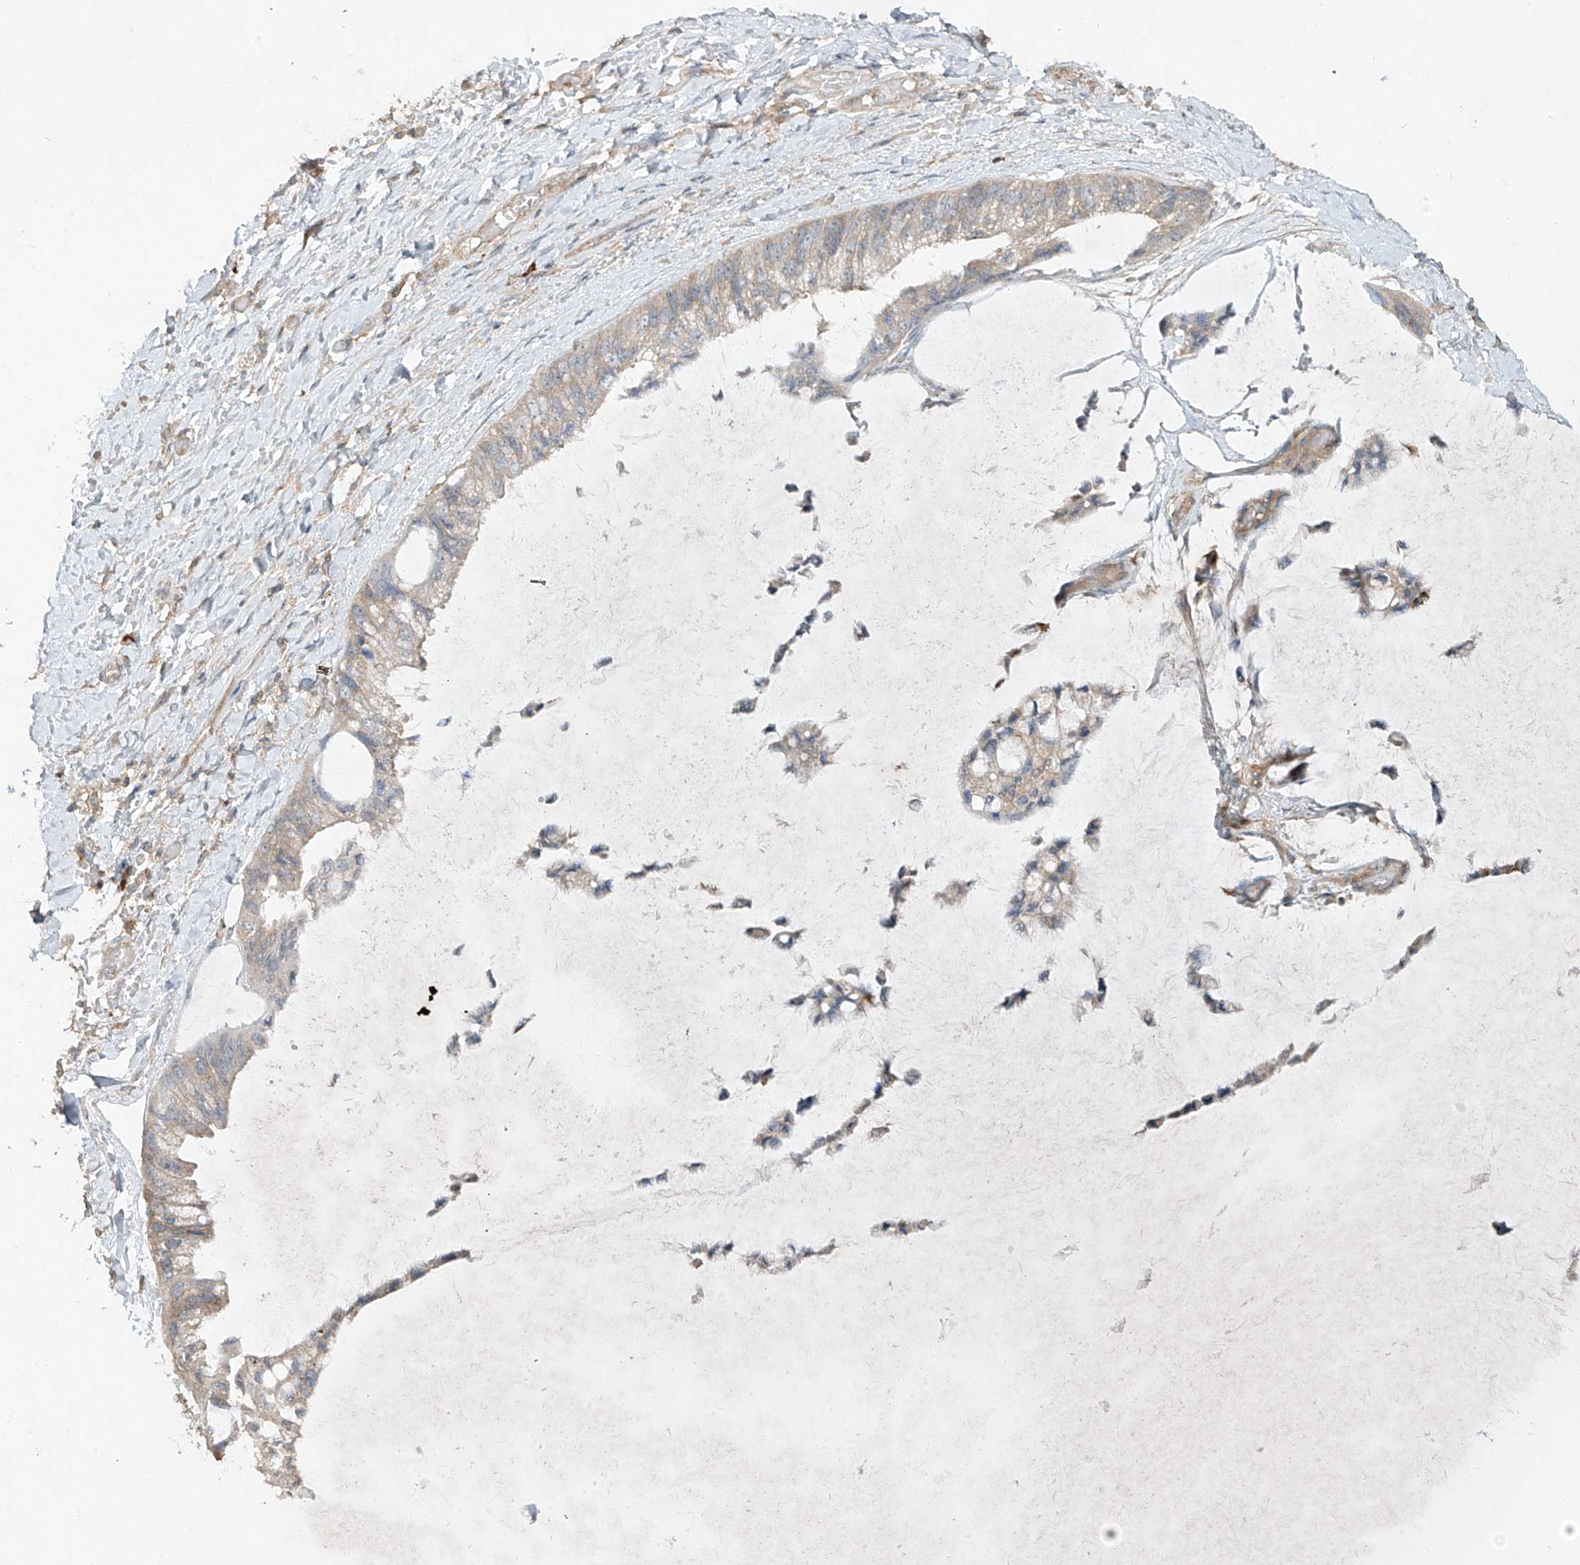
{"staining": {"intensity": "weak", "quantity": "<25%", "location": "cytoplasmic/membranous"}, "tissue": "ovarian cancer", "cell_type": "Tumor cells", "image_type": "cancer", "snomed": [{"axis": "morphology", "description": "Cystadenocarcinoma, mucinous, NOS"}, {"axis": "topography", "description": "Ovary"}], "caption": "Immunohistochemistry (IHC) of ovarian cancer (mucinous cystadenocarcinoma) exhibits no staining in tumor cells. (Stains: DAB IHC with hematoxylin counter stain, Microscopy: brightfield microscopy at high magnification).", "gene": "LDAH", "patient": {"sex": "female", "age": 39}}